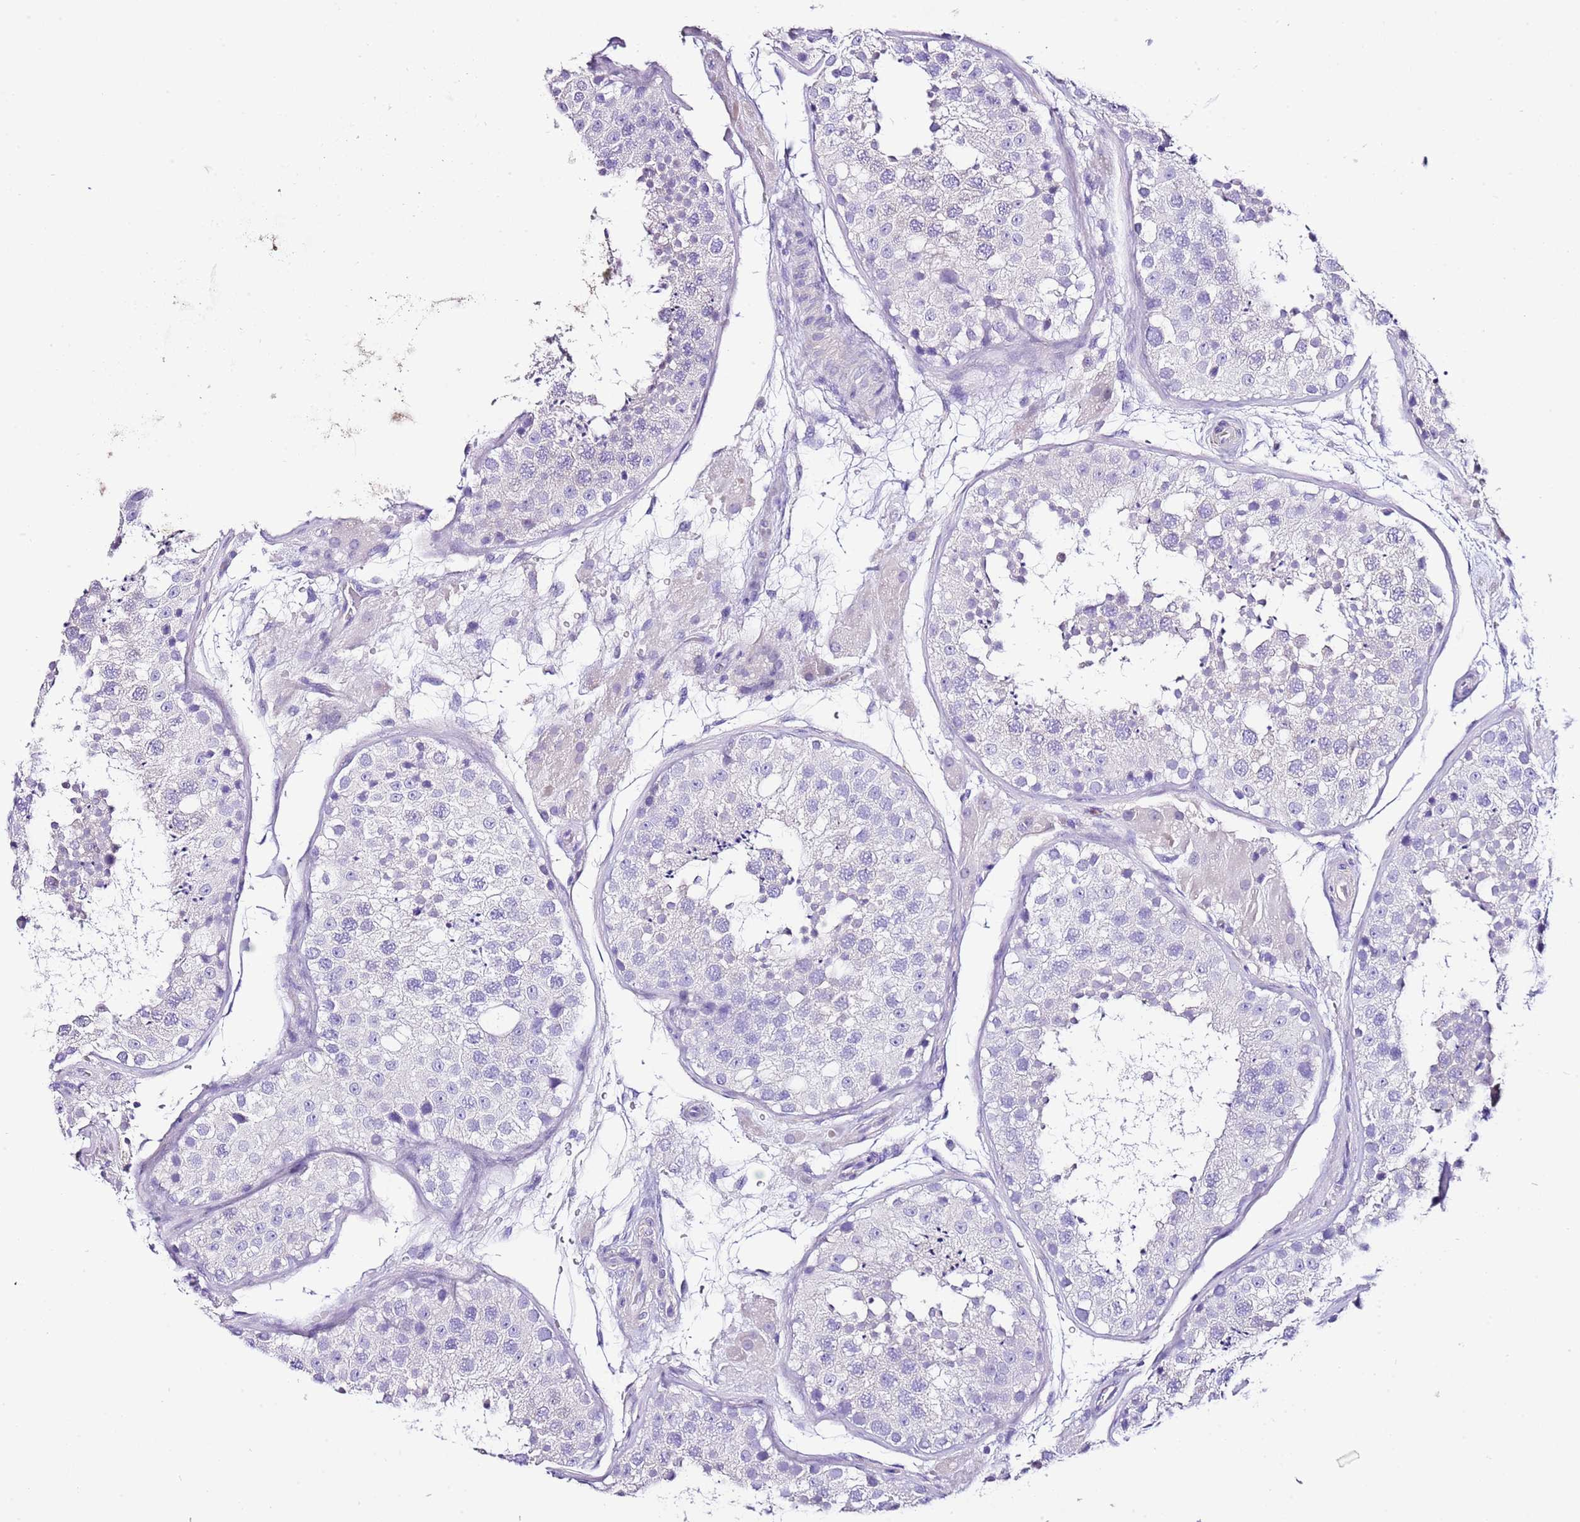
{"staining": {"intensity": "negative", "quantity": "none", "location": "none"}, "tissue": "testis", "cell_type": "Cells in seminiferous ducts", "image_type": "normal", "snomed": [{"axis": "morphology", "description": "Normal tissue, NOS"}, {"axis": "topography", "description": "Testis"}], "caption": "Immunohistochemical staining of normal testis demonstrates no significant positivity in cells in seminiferous ducts. (Stains: DAB (3,3'-diaminobenzidine) immunohistochemistry (IHC) with hematoxylin counter stain, Microscopy: brightfield microscopy at high magnification).", "gene": "BHLHA15", "patient": {"sex": "male", "age": 26}}